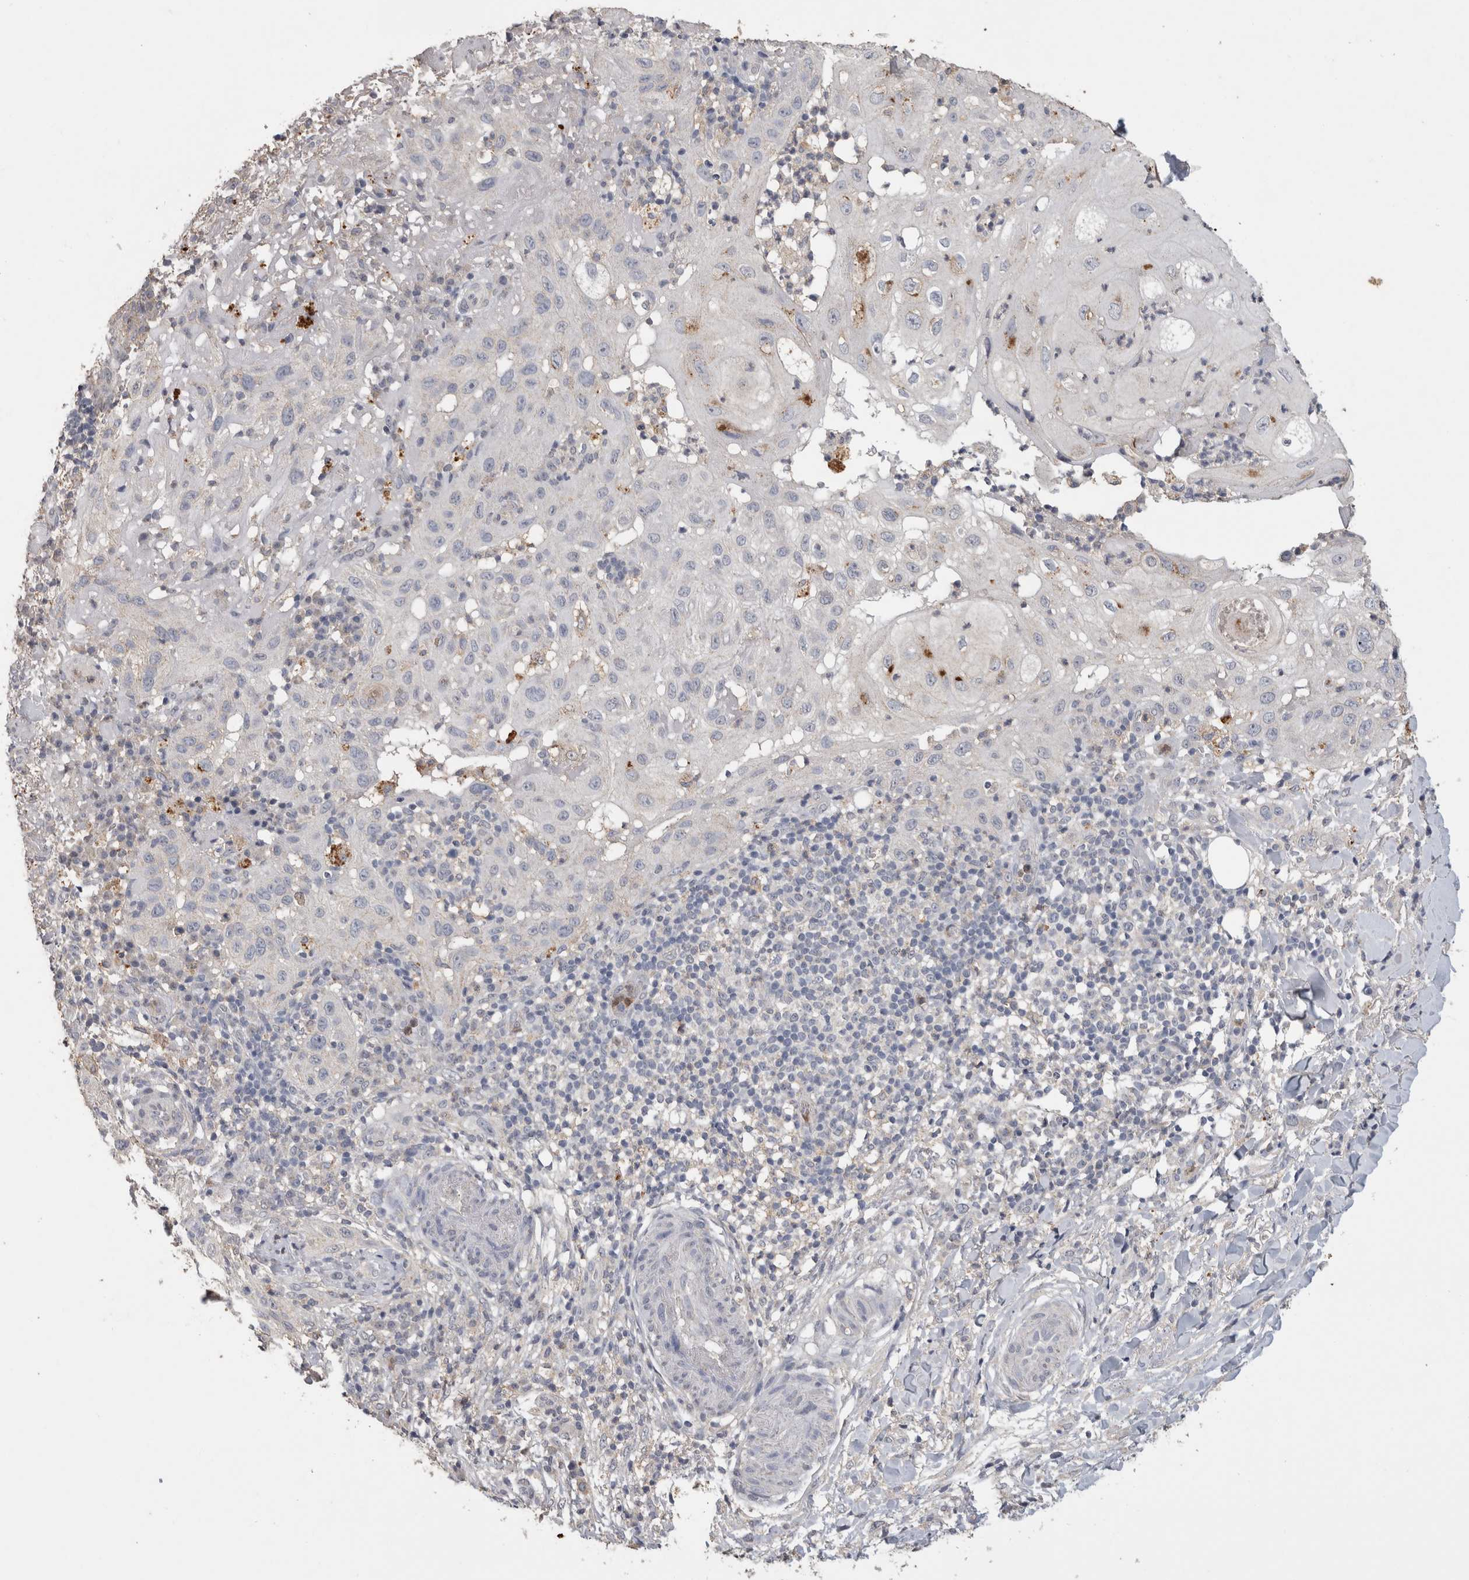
{"staining": {"intensity": "negative", "quantity": "none", "location": "none"}, "tissue": "skin cancer", "cell_type": "Tumor cells", "image_type": "cancer", "snomed": [{"axis": "morphology", "description": "Normal tissue, NOS"}, {"axis": "morphology", "description": "Squamous cell carcinoma, NOS"}, {"axis": "topography", "description": "Skin"}], "caption": "Immunohistochemical staining of human squamous cell carcinoma (skin) shows no significant staining in tumor cells.", "gene": "CNTFR", "patient": {"sex": "female", "age": 96}}